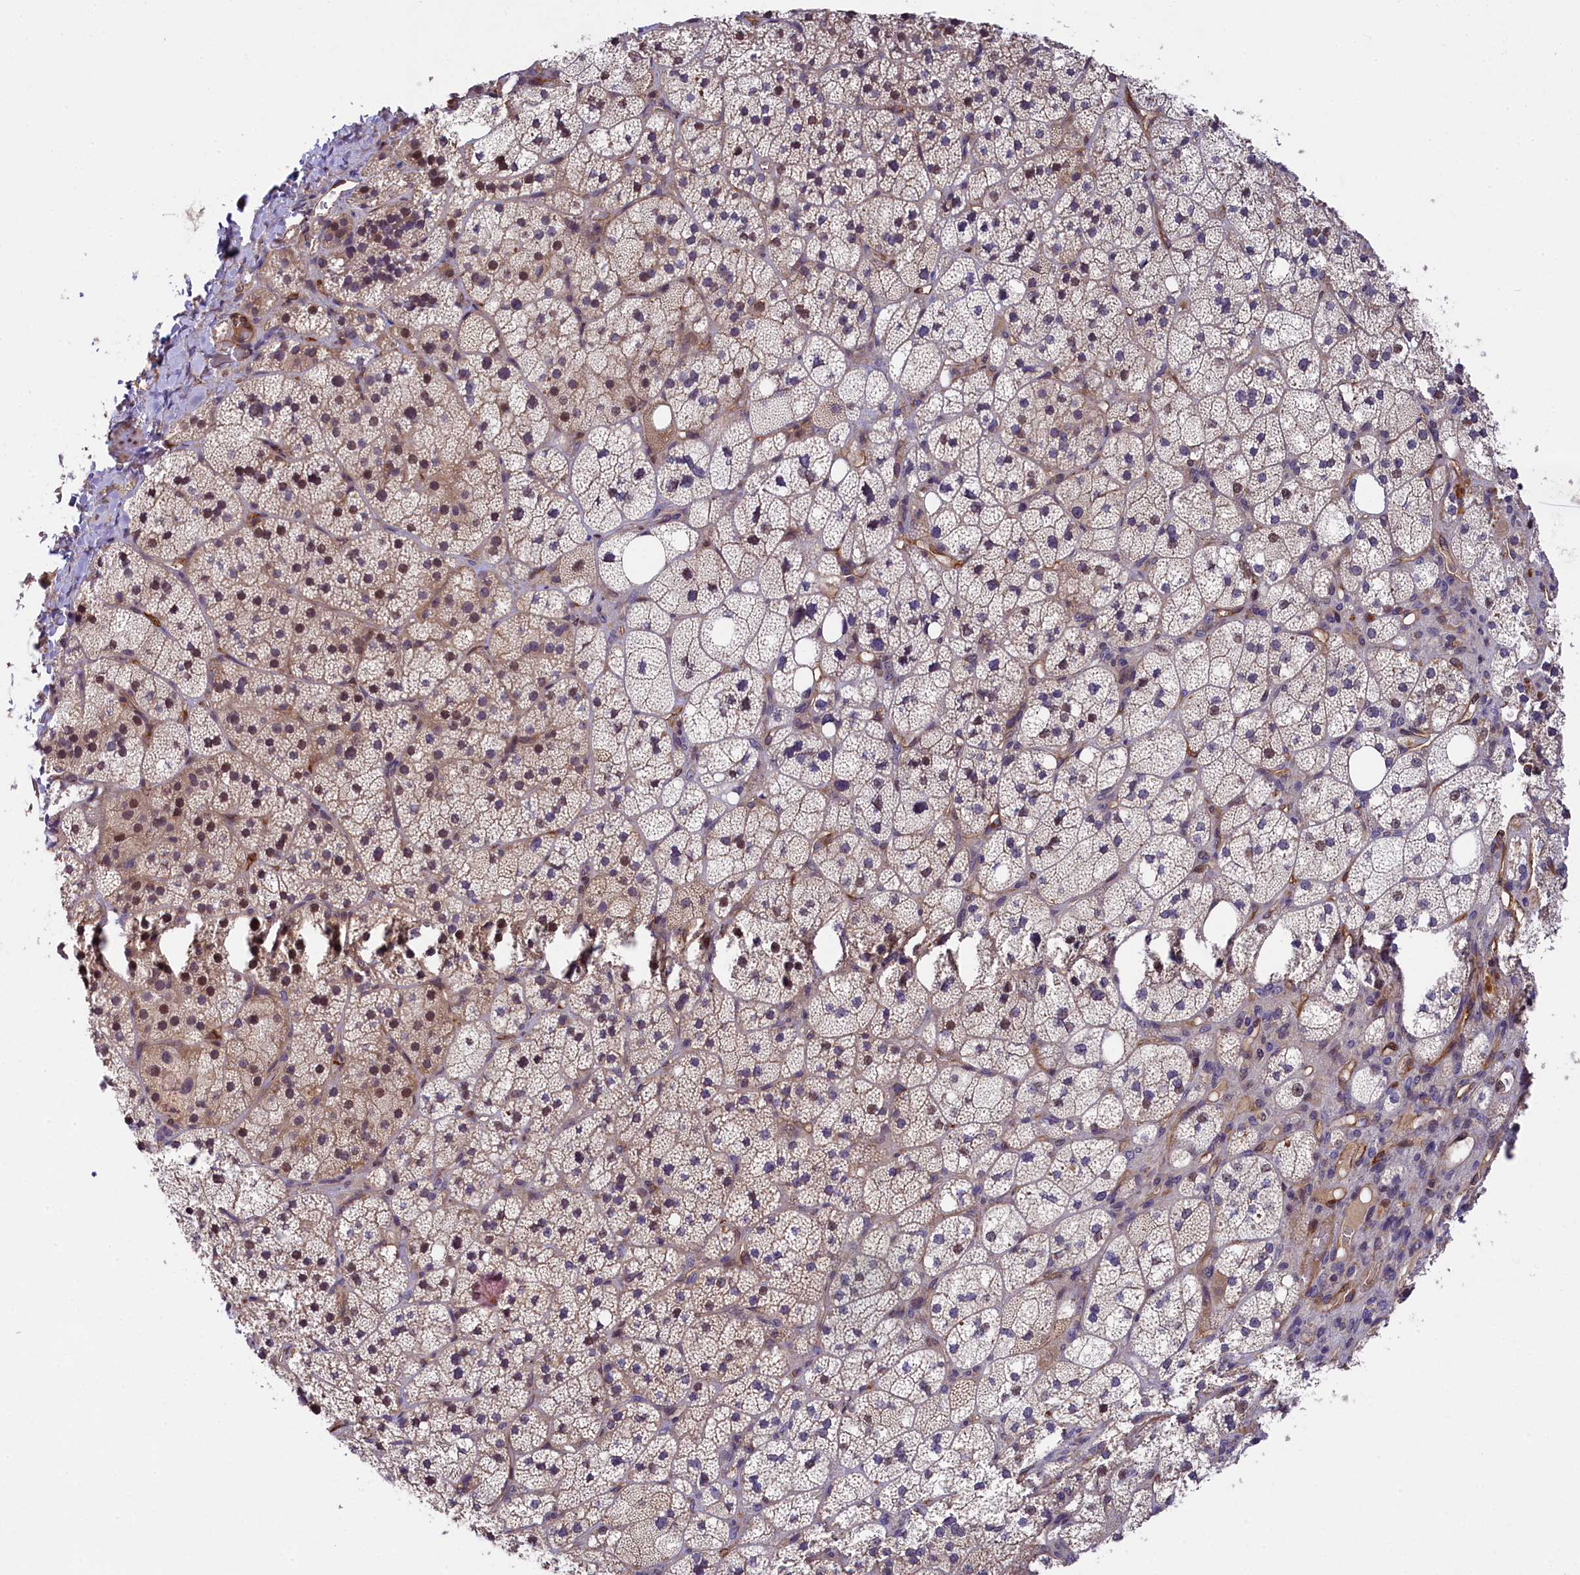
{"staining": {"intensity": "moderate", "quantity": "25%-75%", "location": "cytoplasmic/membranous,nuclear"}, "tissue": "adrenal gland", "cell_type": "Glandular cells", "image_type": "normal", "snomed": [{"axis": "morphology", "description": "Normal tissue, NOS"}, {"axis": "topography", "description": "Adrenal gland"}], "caption": "Immunohistochemical staining of normal human adrenal gland demonstrates medium levels of moderate cytoplasmic/membranous,nuclear expression in approximately 25%-75% of glandular cells. The protein is shown in brown color, while the nuclei are stained blue.", "gene": "SNRK", "patient": {"sex": "male", "age": 61}}